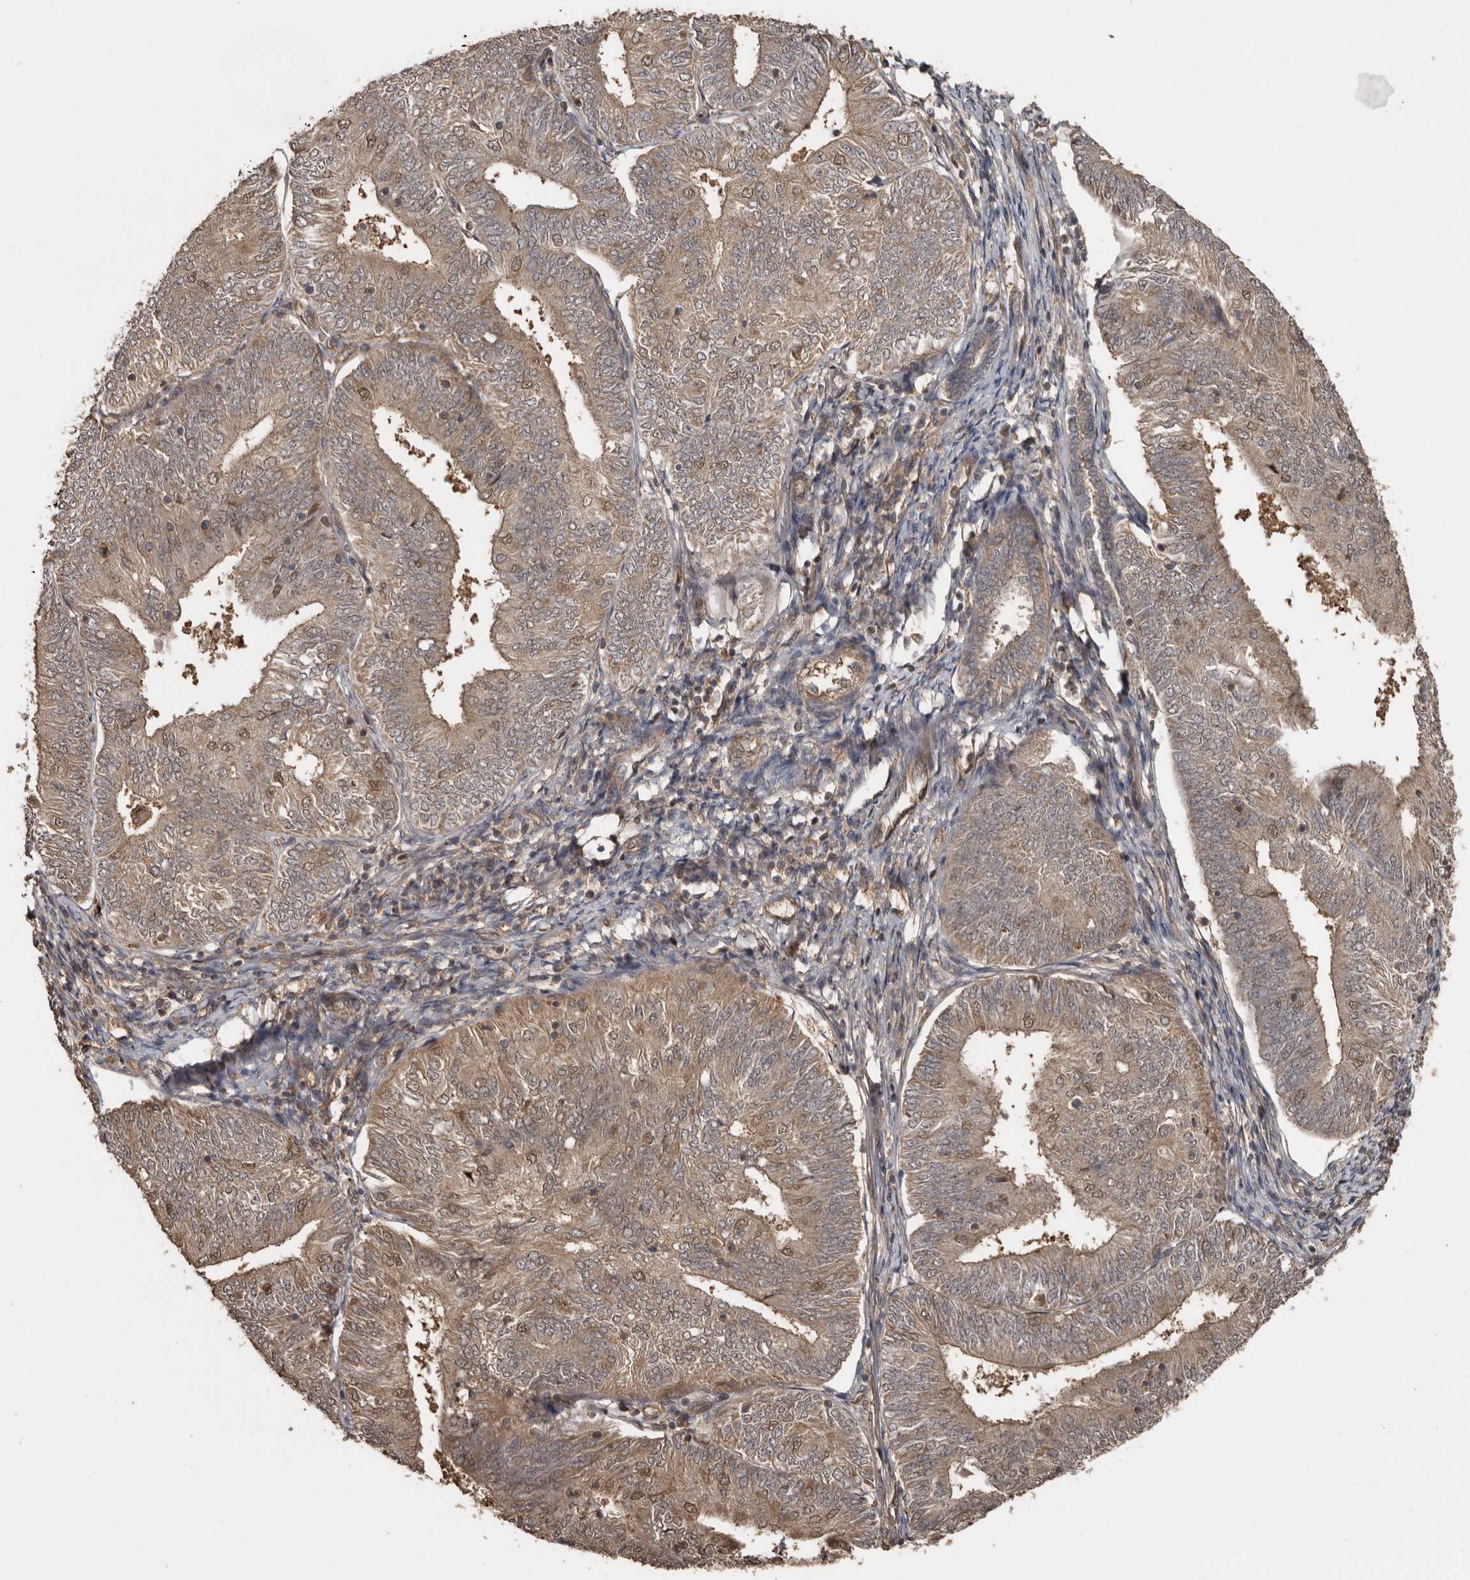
{"staining": {"intensity": "weak", "quantity": ">75%", "location": "cytoplasmic/membranous,nuclear"}, "tissue": "endometrial cancer", "cell_type": "Tumor cells", "image_type": "cancer", "snomed": [{"axis": "morphology", "description": "Adenocarcinoma, NOS"}, {"axis": "topography", "description": "Endometrium"}], "caption": "Protein expression analysis of endometrial adenocarcinoma reveals weak cytoplasmic/membranous and nuclear expression in approximately >75% of tumor cells.", "gene": "EXOC3L1", "patient": {"sex": "female", "age": 58}}